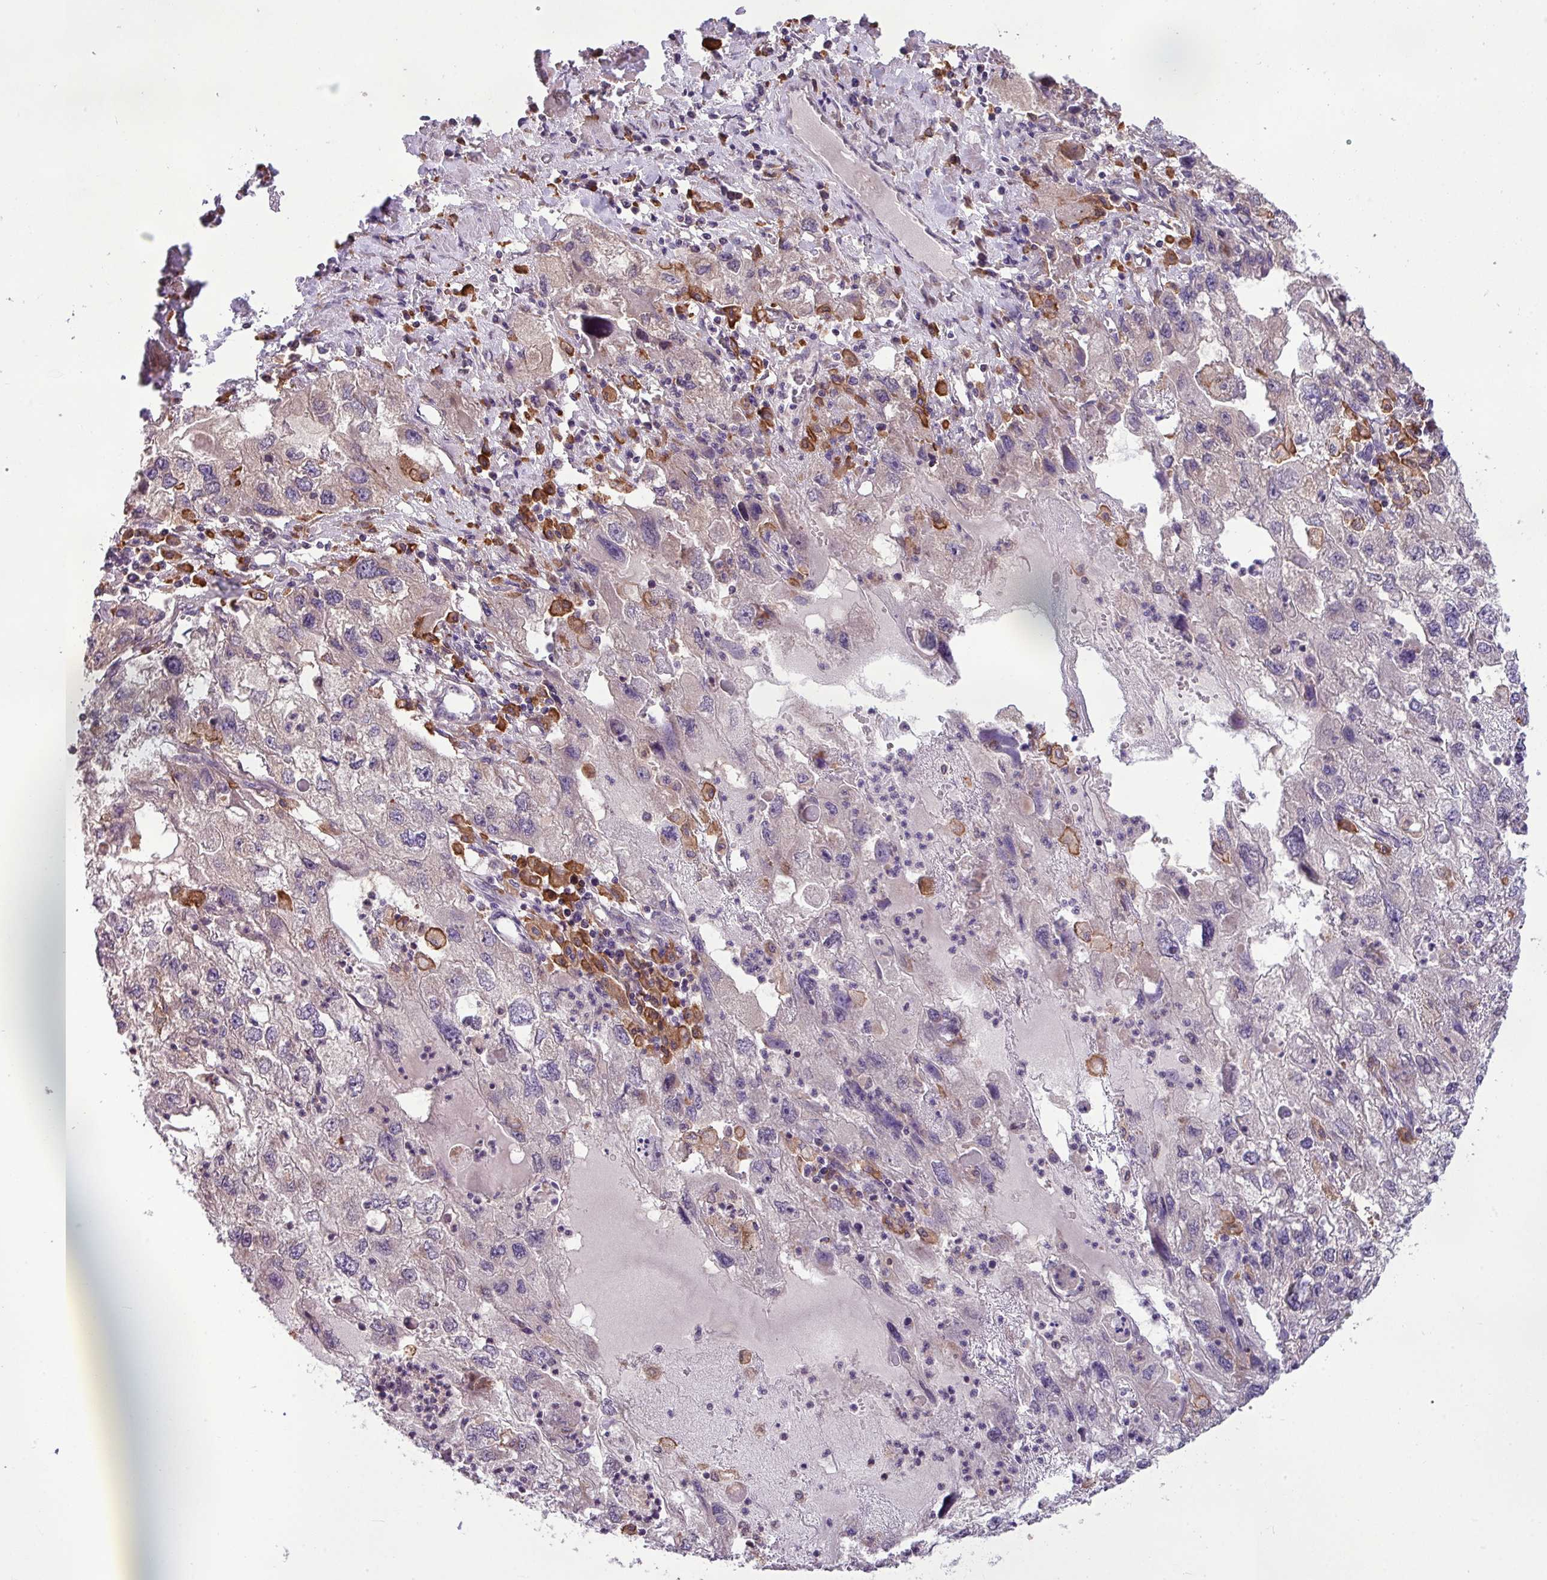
{"staining": {"intensity": "negative", "quantity": "none", "location": "none"}, "tissue": "endometrial cancer", "cell_type": "Tumor cells", "image_type": "cancer", "snomed": [{"axis": "morphology", "description": "Adenocarcinoma, NOS"}, {"axis": "topography", "description": "Endometrium"}], "caption": "An image of adenocarcinoma (endometrial) stained for a protein shows no brown staining in tumor cells. Nuclei are stained in blue.", "gene": "ARHGEF25", "patient": {"sex": "female", "age": 49}}